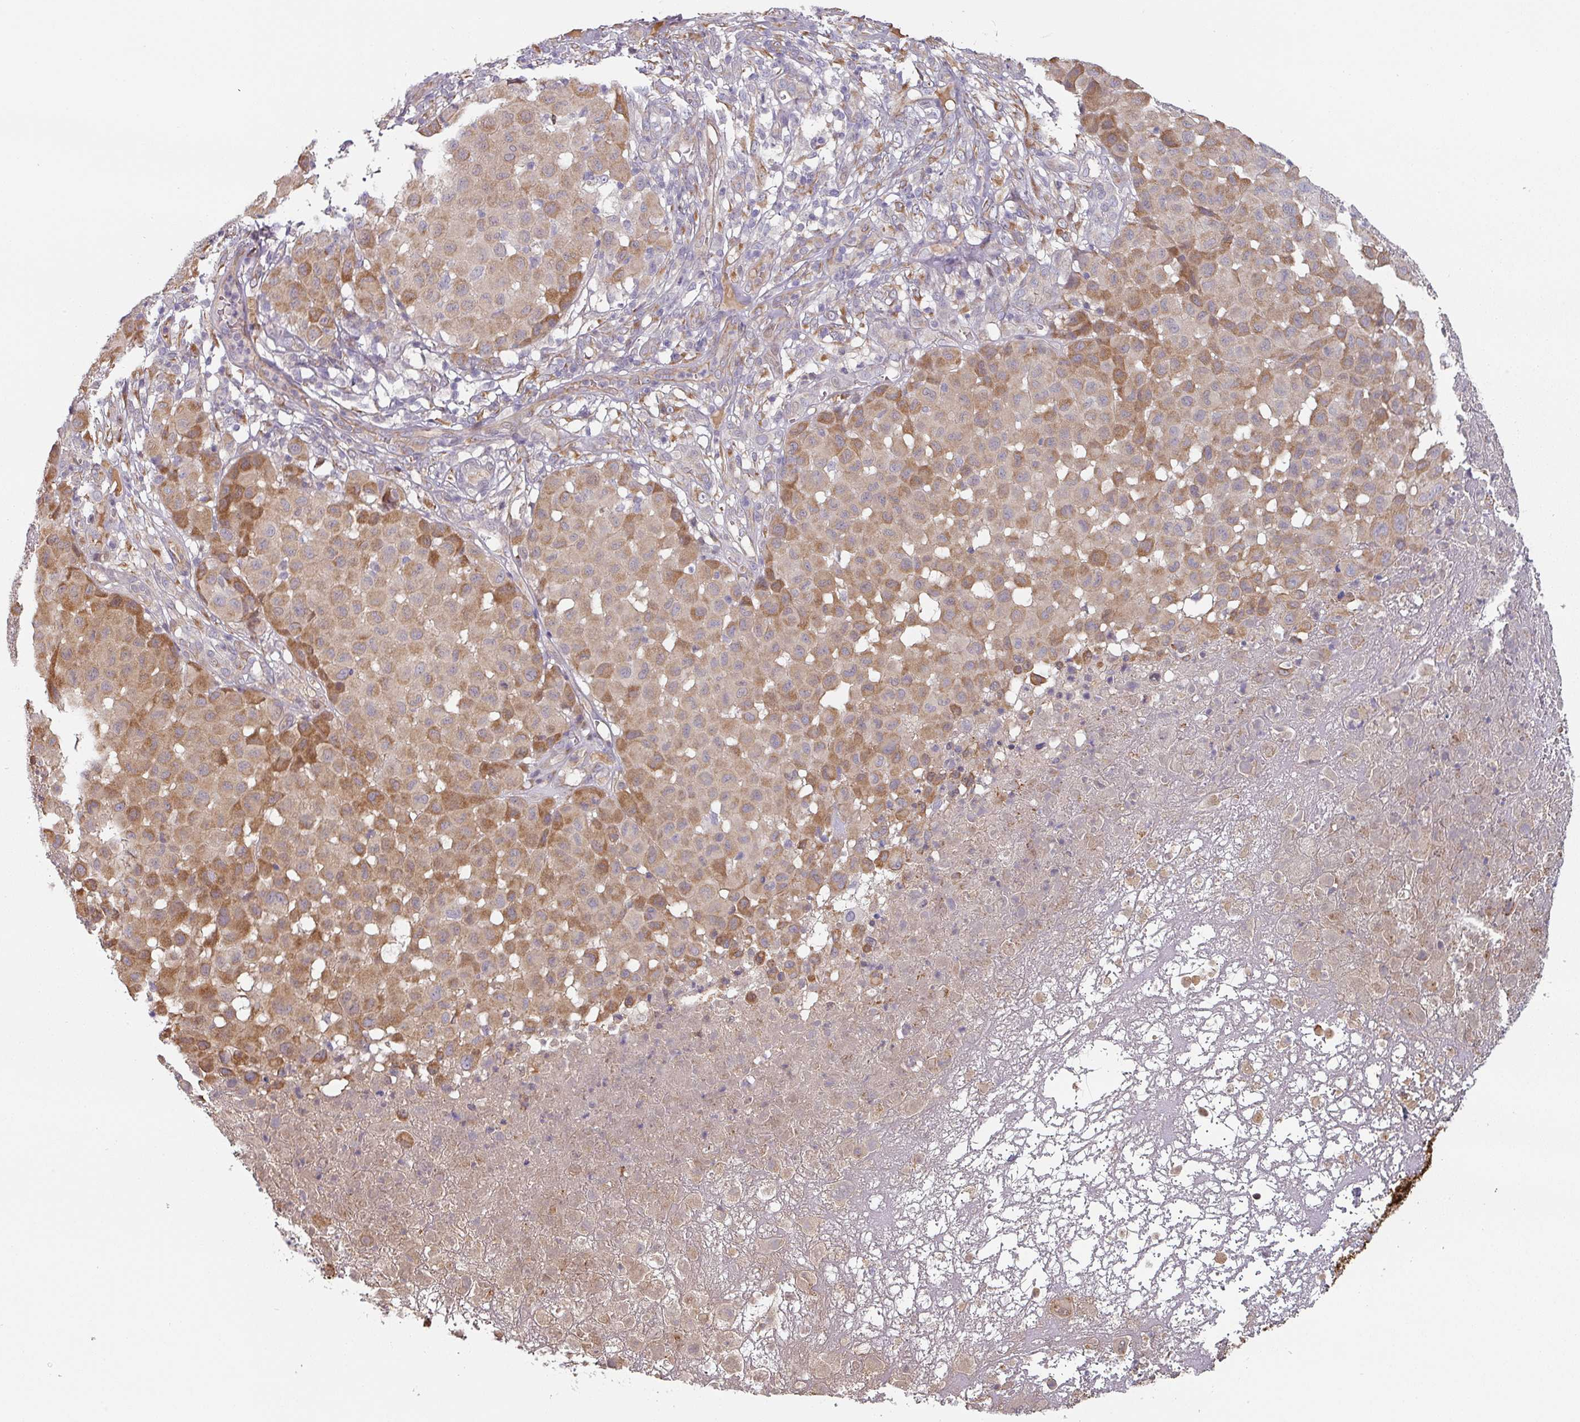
{"staining": {"intensity": "moderate", "quantity": "25%-75%", "location": "cytoplasmic/membranous"}, "tissue": "melanoma", "cell_type": "Tumor cells", "image_type": "cancer", "snomed": [{"axis": "morphology", "description": "Malignant melanoma, NOS"}, {"axis": "topography", "description": "Skin"}], "caption": "A brown stain highlights moderate cytoplasmic/membranous positivity of a protein in malignant melanoma tumor cells.", "gene": "CEP78", "patient": {"sex": "male", "age": 73}}